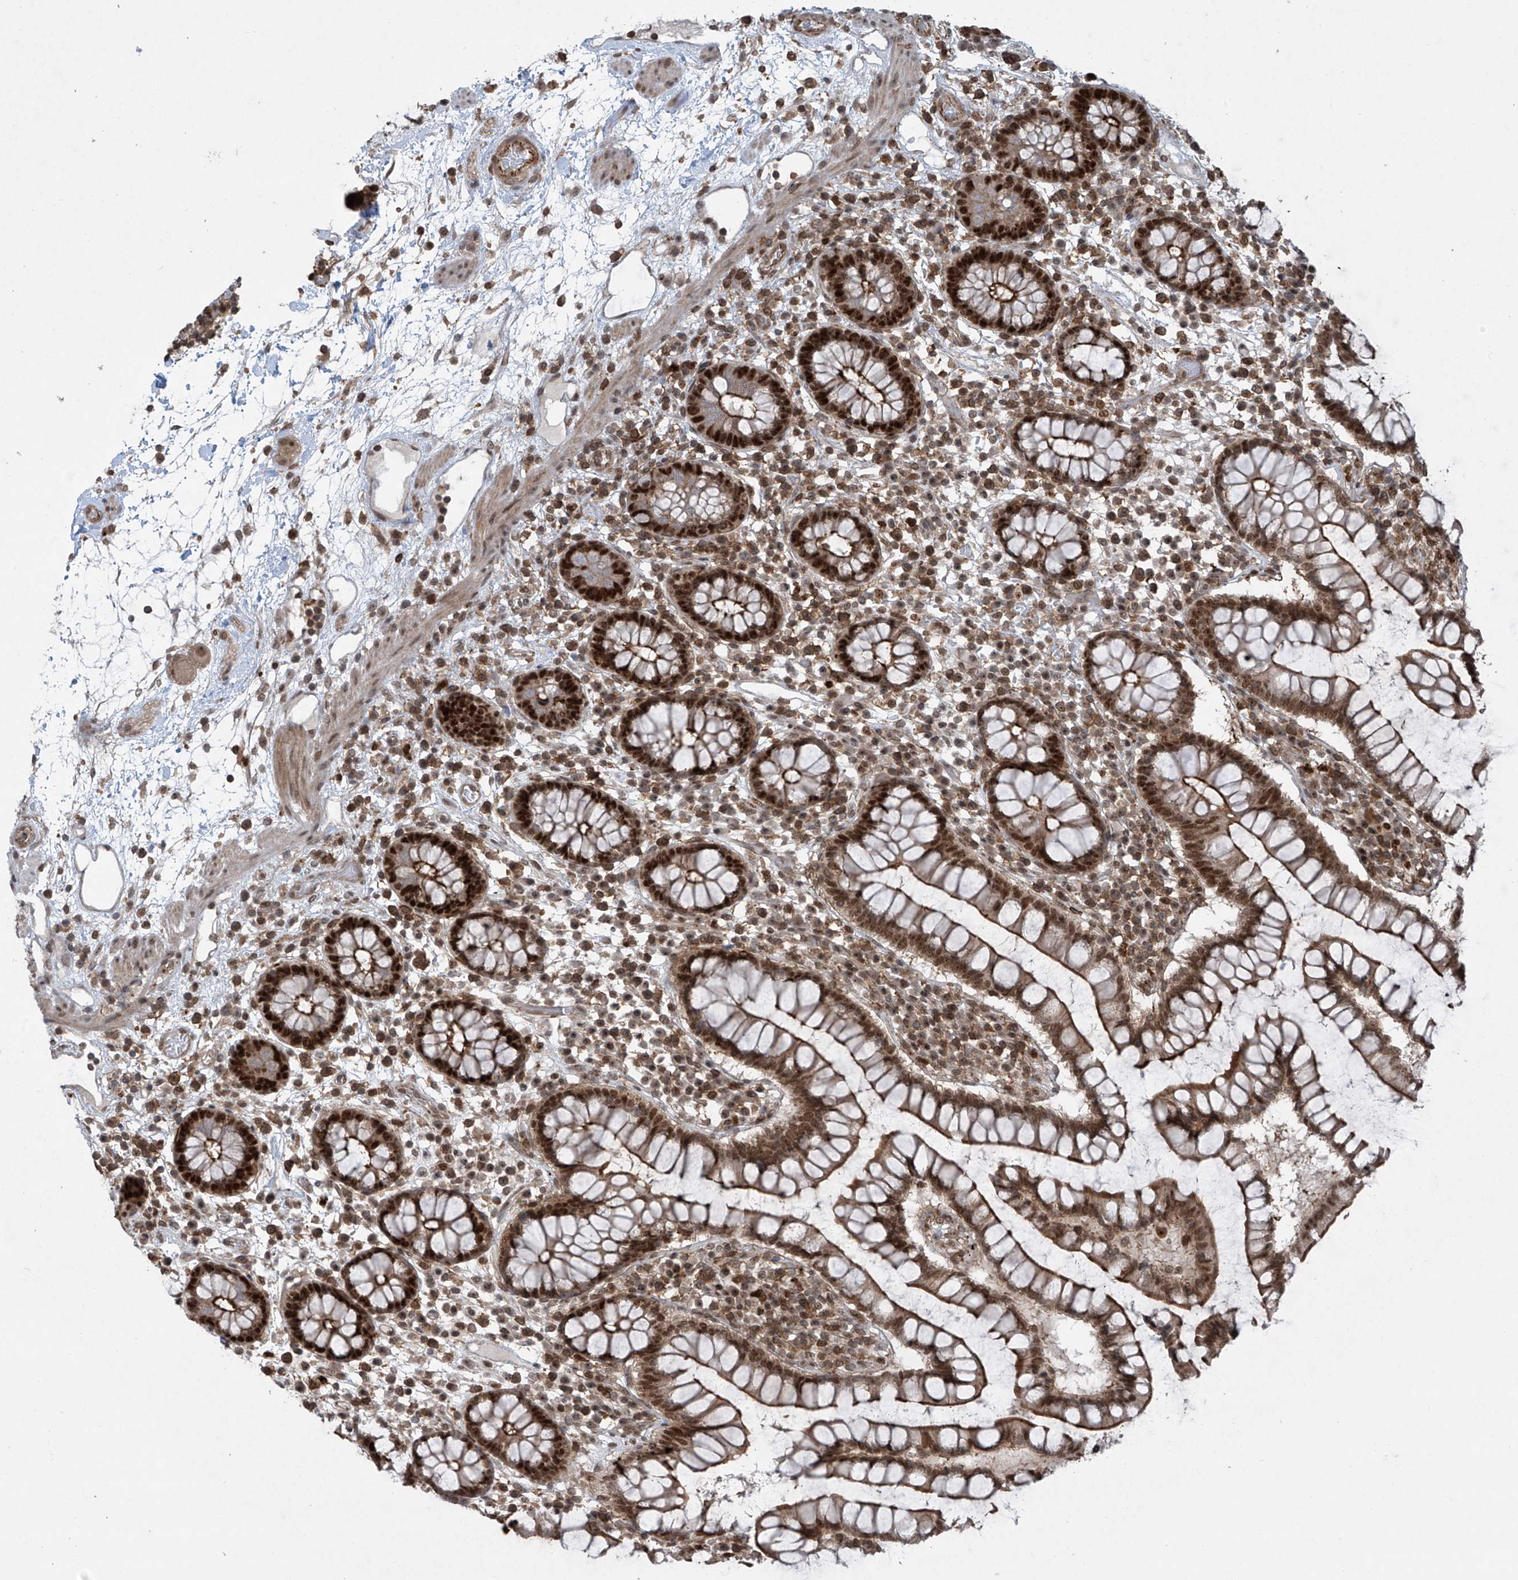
{"staining": {"intensity": "moderate", "quantity": "25%-75%", "location": "cytoplasmic/membranous"}, "tissue": "colon", "cell_type": "Endothelial cells", "image_type": "normal", "snomed": [{"axis": "morphology", "description": "Normal tissue, NOS"}, {"axis": "topography", "description": "Colon"}], "caption": "A brown stain shows moderate cytoplasmic/membranous positivity of a protein in endothelial cells of benign human colon.", "gene": "REPIN1", "patient": {"sex": "female", "age": 79}}